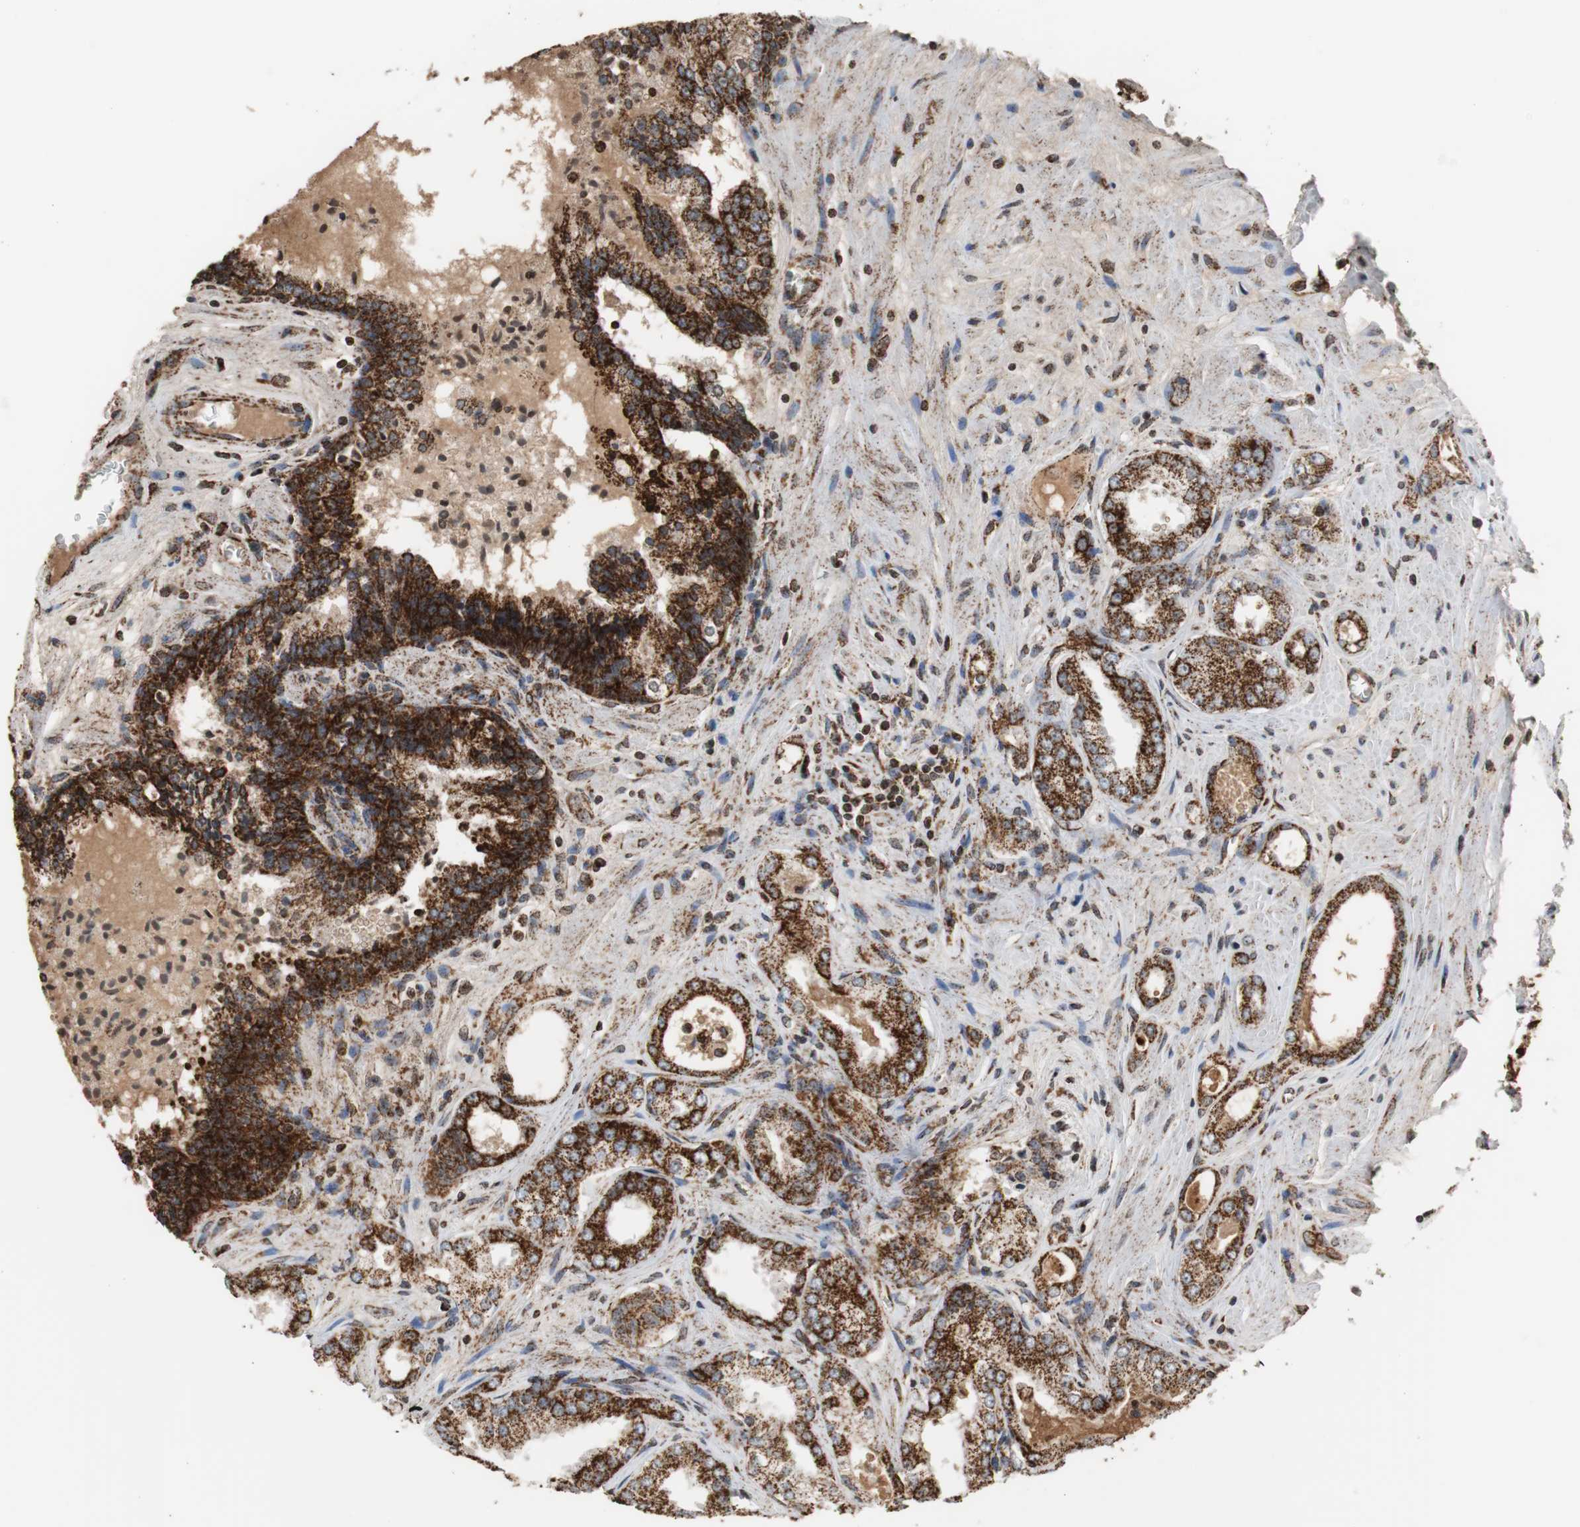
{"staining": {"intensity": "strong", "quantity": ">75%", "location": "cytoplasmic/membranous"}, "tissue": "prostate cancer", "cell_type": "Tumor cells", "image_type": "cancer", "snomed": [{"axis": "morphology", "description": "Adenocarcinoma, Low grade"}, {"axis": "topography", "description": "Prostate"}], "caption": "This is a micrograph of immunohistochemistry (IHC) staining of prostate cancer (adenocarcinoma (low-grade)), which shows strong staining in the cytoplasmic/membranous of tumor cells.", "gene": "HSPA9", "patient": {"sex": "male", "age": 60}}